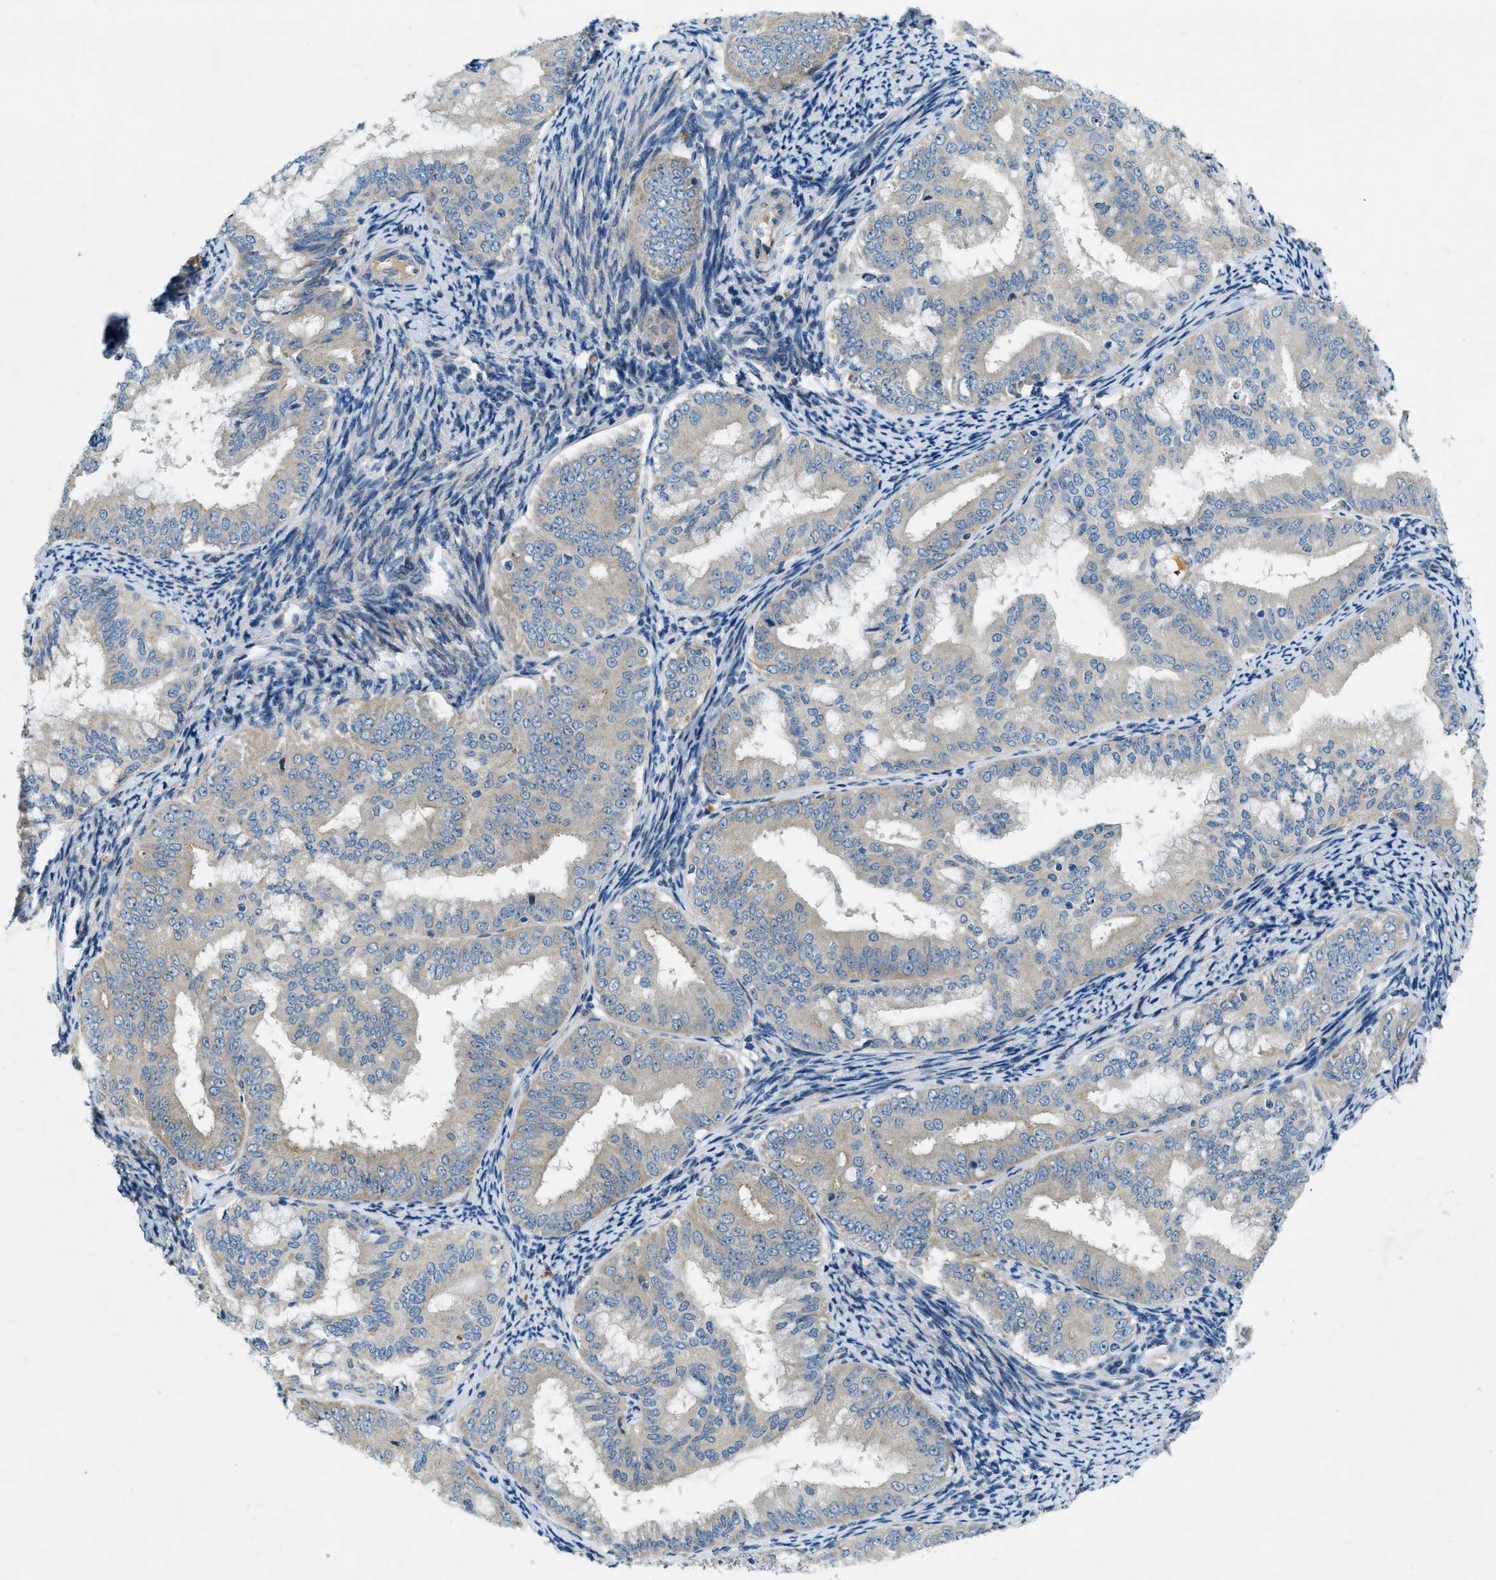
{"staining": {"intensity": "weak", "quantity": "<25%", "location": "cytoplasmic/membranous"}, "tissue": "endometrial cancer", "cell_type": "Tumor cells", "image_type": "cancer", "snomed": [{"axis": "morphology", "description": "Adenocarcinoma, NOS"}, {"axis": "topography", "description": "Endometrium"}], "caption": "Tumor cells show no significant protein positivity in endometrial cancer (adenocarcinoma).", "gene": "SNX14", "patient": {"sex": "female", "age": 63}}